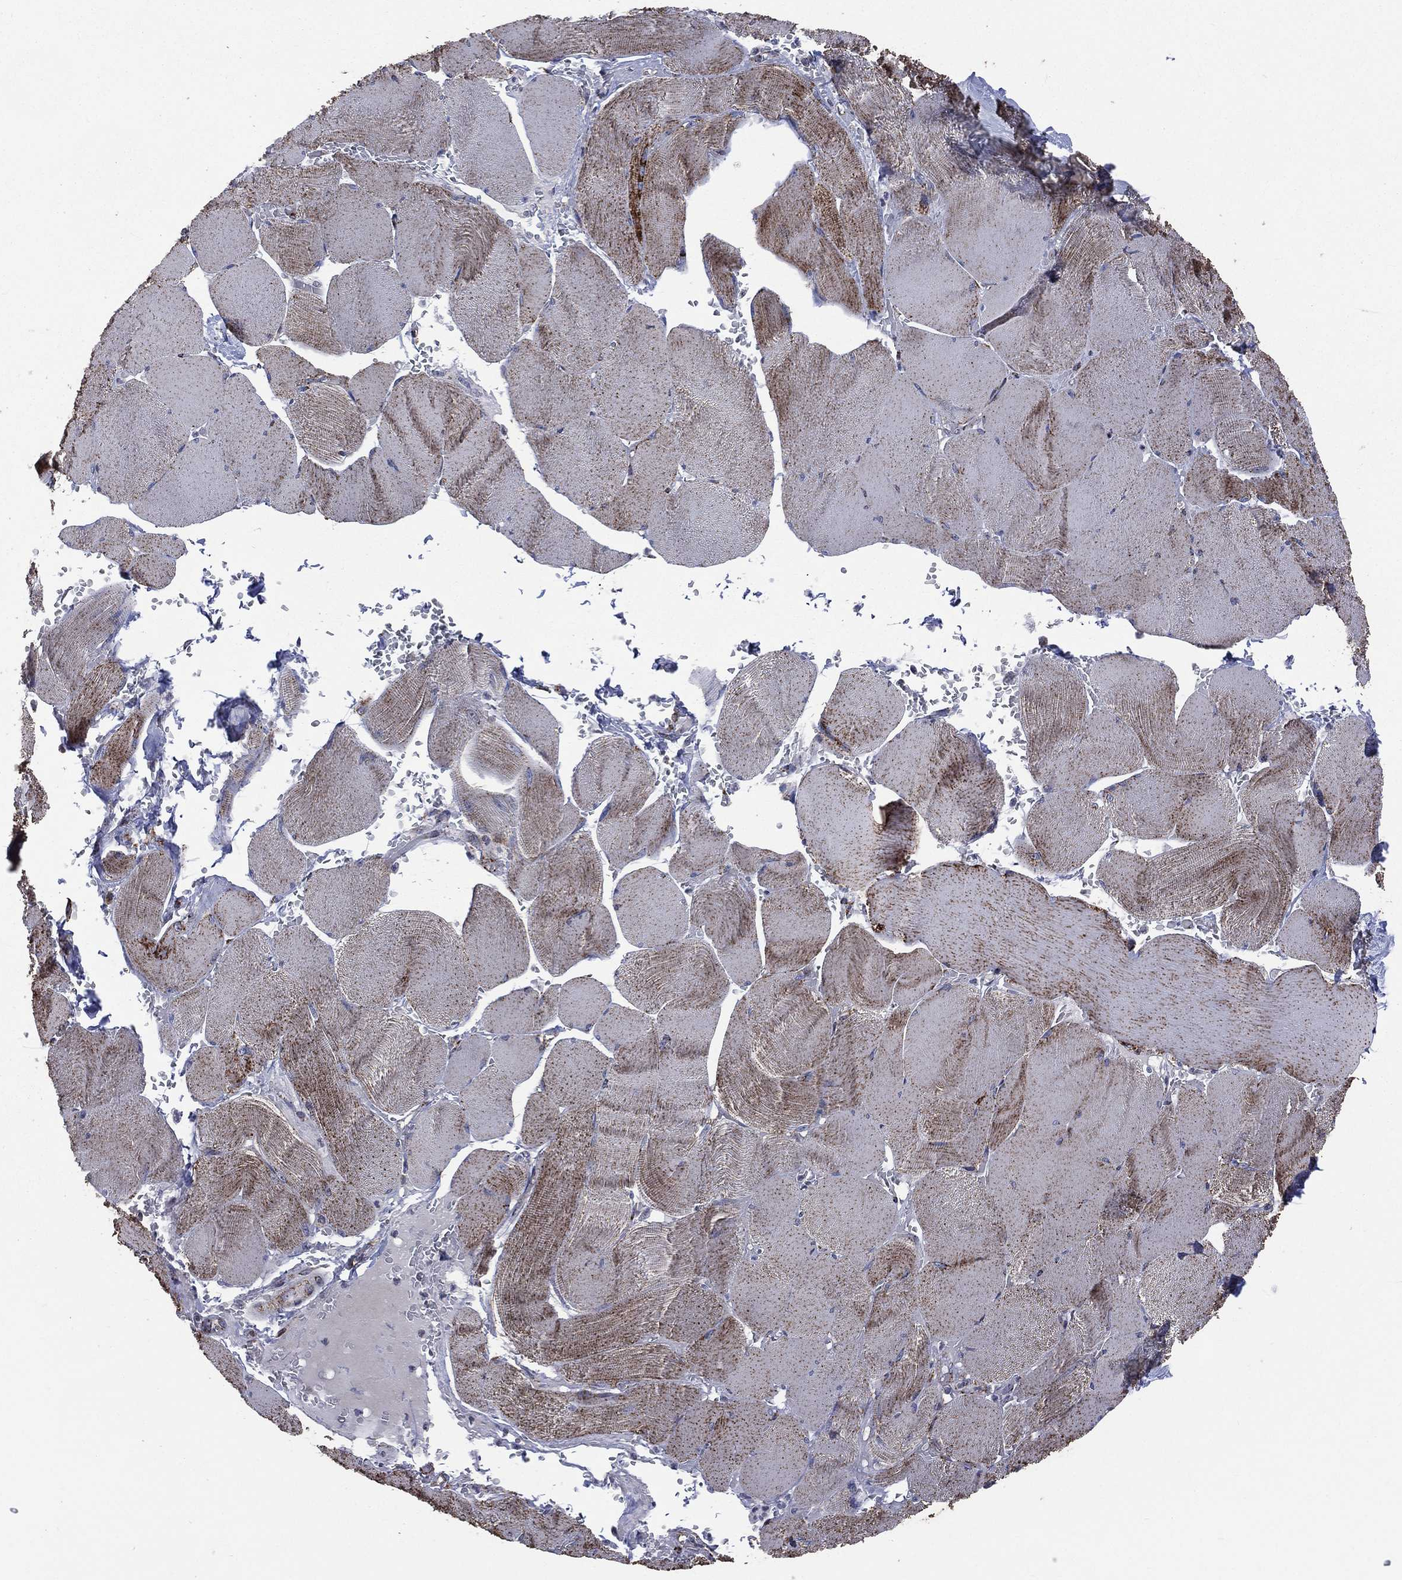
{"staining": {"intensity": "weak", "quantity": "<25%", "location": "cytoplasmic/membranous"}, "tissue": "skeletal muscle", "cell_type": "Myocytes", "image_type": "normal", "snomed": [{"axis": "morphology", "description": "Normal tissue, NOS"}, {"axis": "topography", "description": "Skeletal muscle"}], "caption": "Immunohistochemical staining of benign human skeletal muscle shows no significant positivity in myocytes.", "gene": "GOT2", "patient": {"sex": "male", "age": 56}}